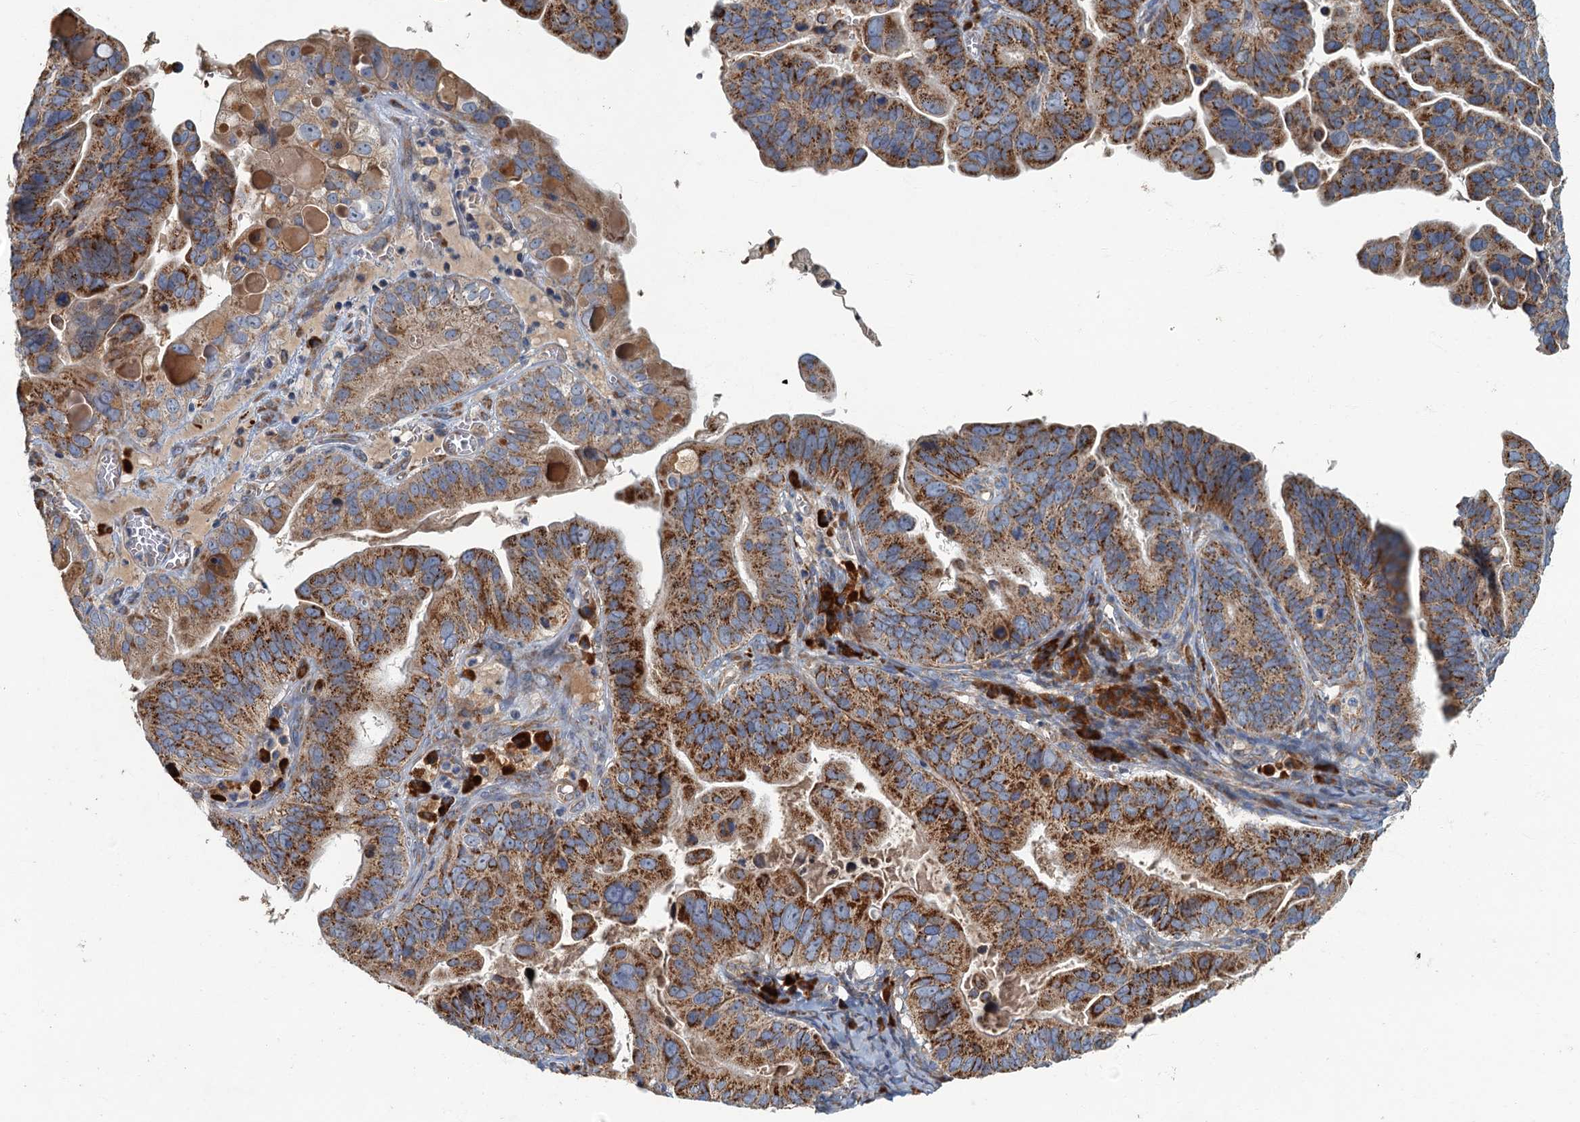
{"staining": {"intensity": "strong", "quantity": ">75%", "location": "cytoplasmic/membranous"}, "tissue": "ovarian cancer", "cell_type": "Tumor cells", "image_type": "cancer", "snomed": [{"axis": "morphology", "description": "Cystadenocarcinoma, serous, NOS"}, {"axis": "topography", "description": "Ovary"}], "caption": "Serous cystadenocarcinoma (ovarian) stained for a protein (brown) shows strong cytoplasmic/membranous positive expression in about >75% of tumor cells.", "gene": "SPDYC", "patient": {"sex": "female", "age": 56}}